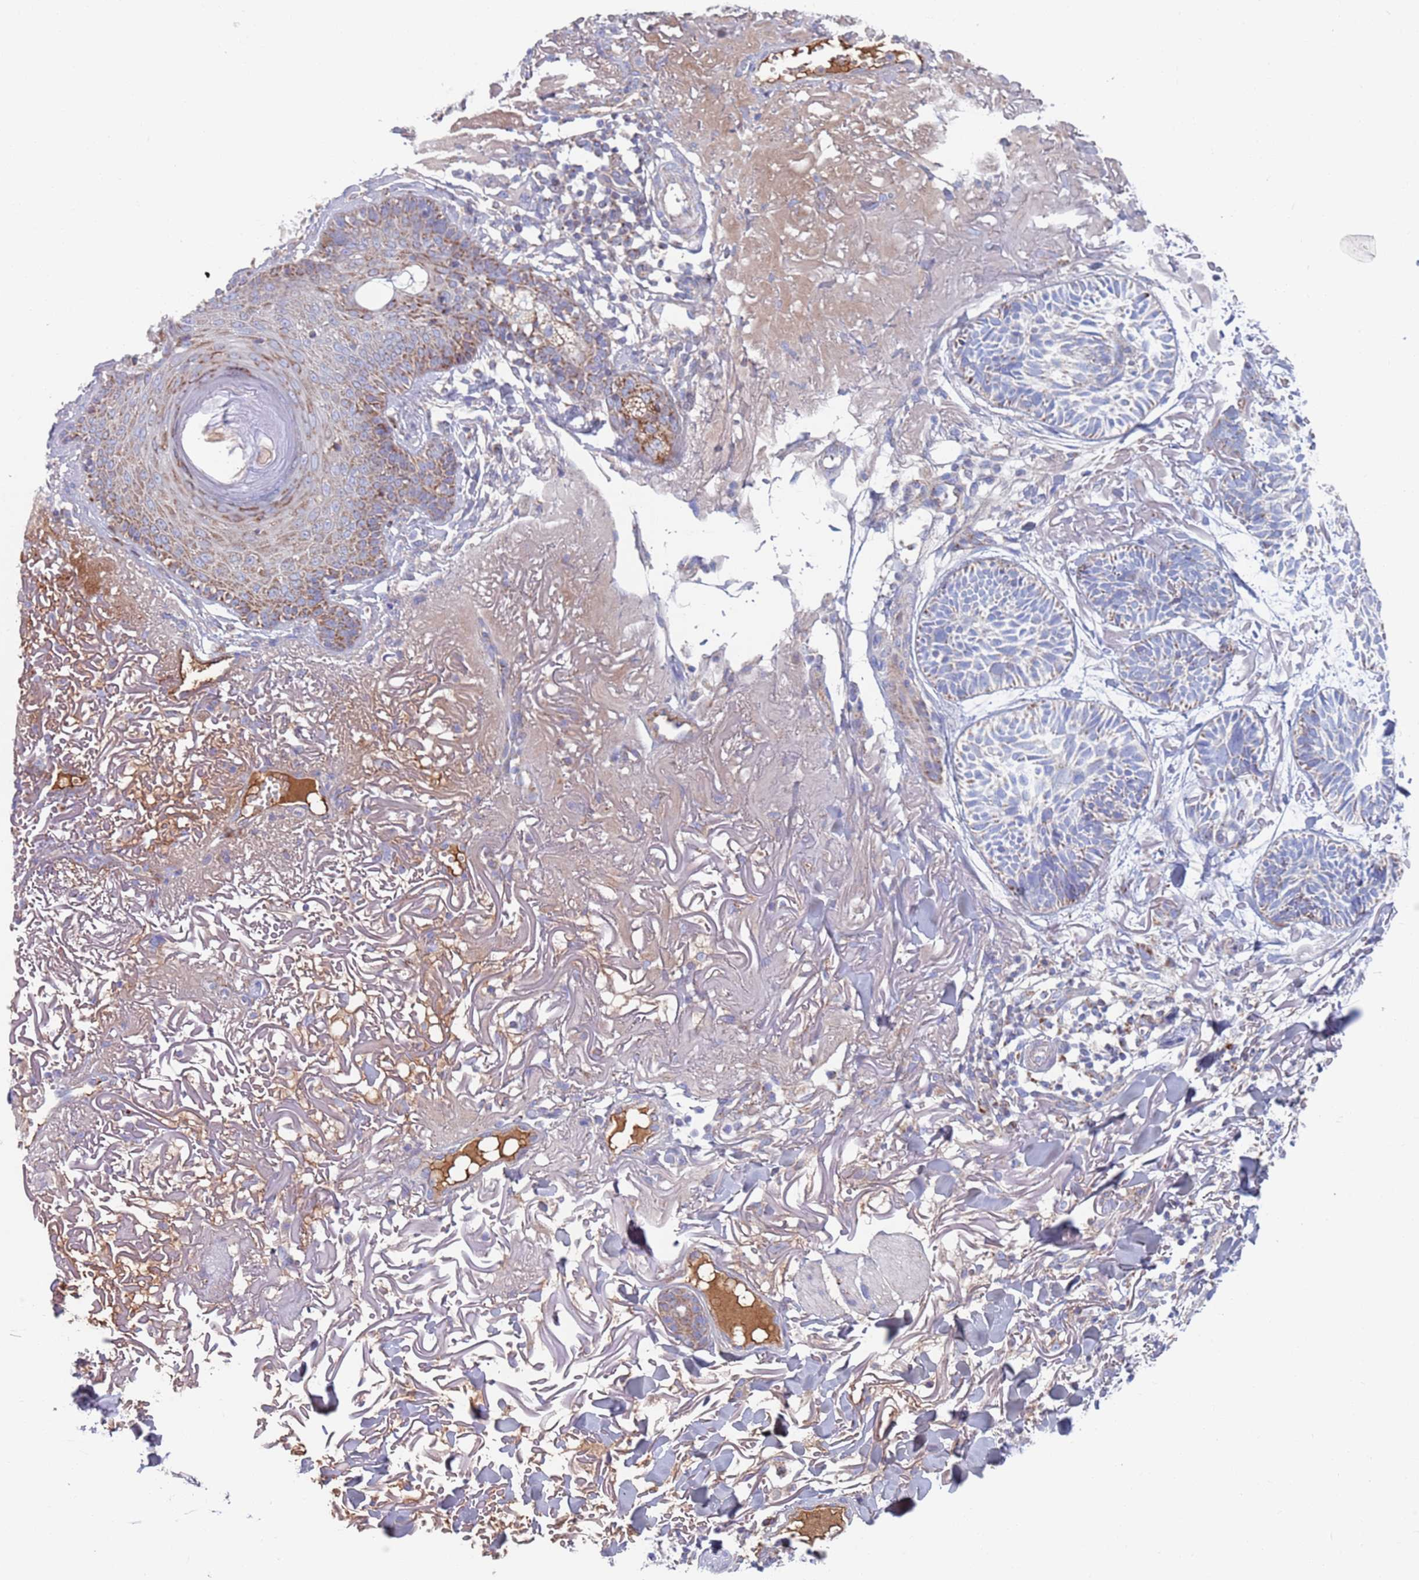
{"staining": {"intensity": "weak", "quantity": "<25%", "location": "cytoplasmic/membranous"}, "tissue": "skin cancer", "cell_type": "Tumor cells", "image_type": "cancer", "snomed": [{"axis": "morphology", "description": "Normal tissue, NOS"}, {"axis": "morphology", "description": "Basal cell carcinoma"}, {"axis": "topography", "description": "Skin"}], "caption": "Histopathology image shows no protein expression in tumor cells of skin basal cell carcinoma tissue.", "gene": "MRPL22", "patient": {"sex": "male", "age": 66}}